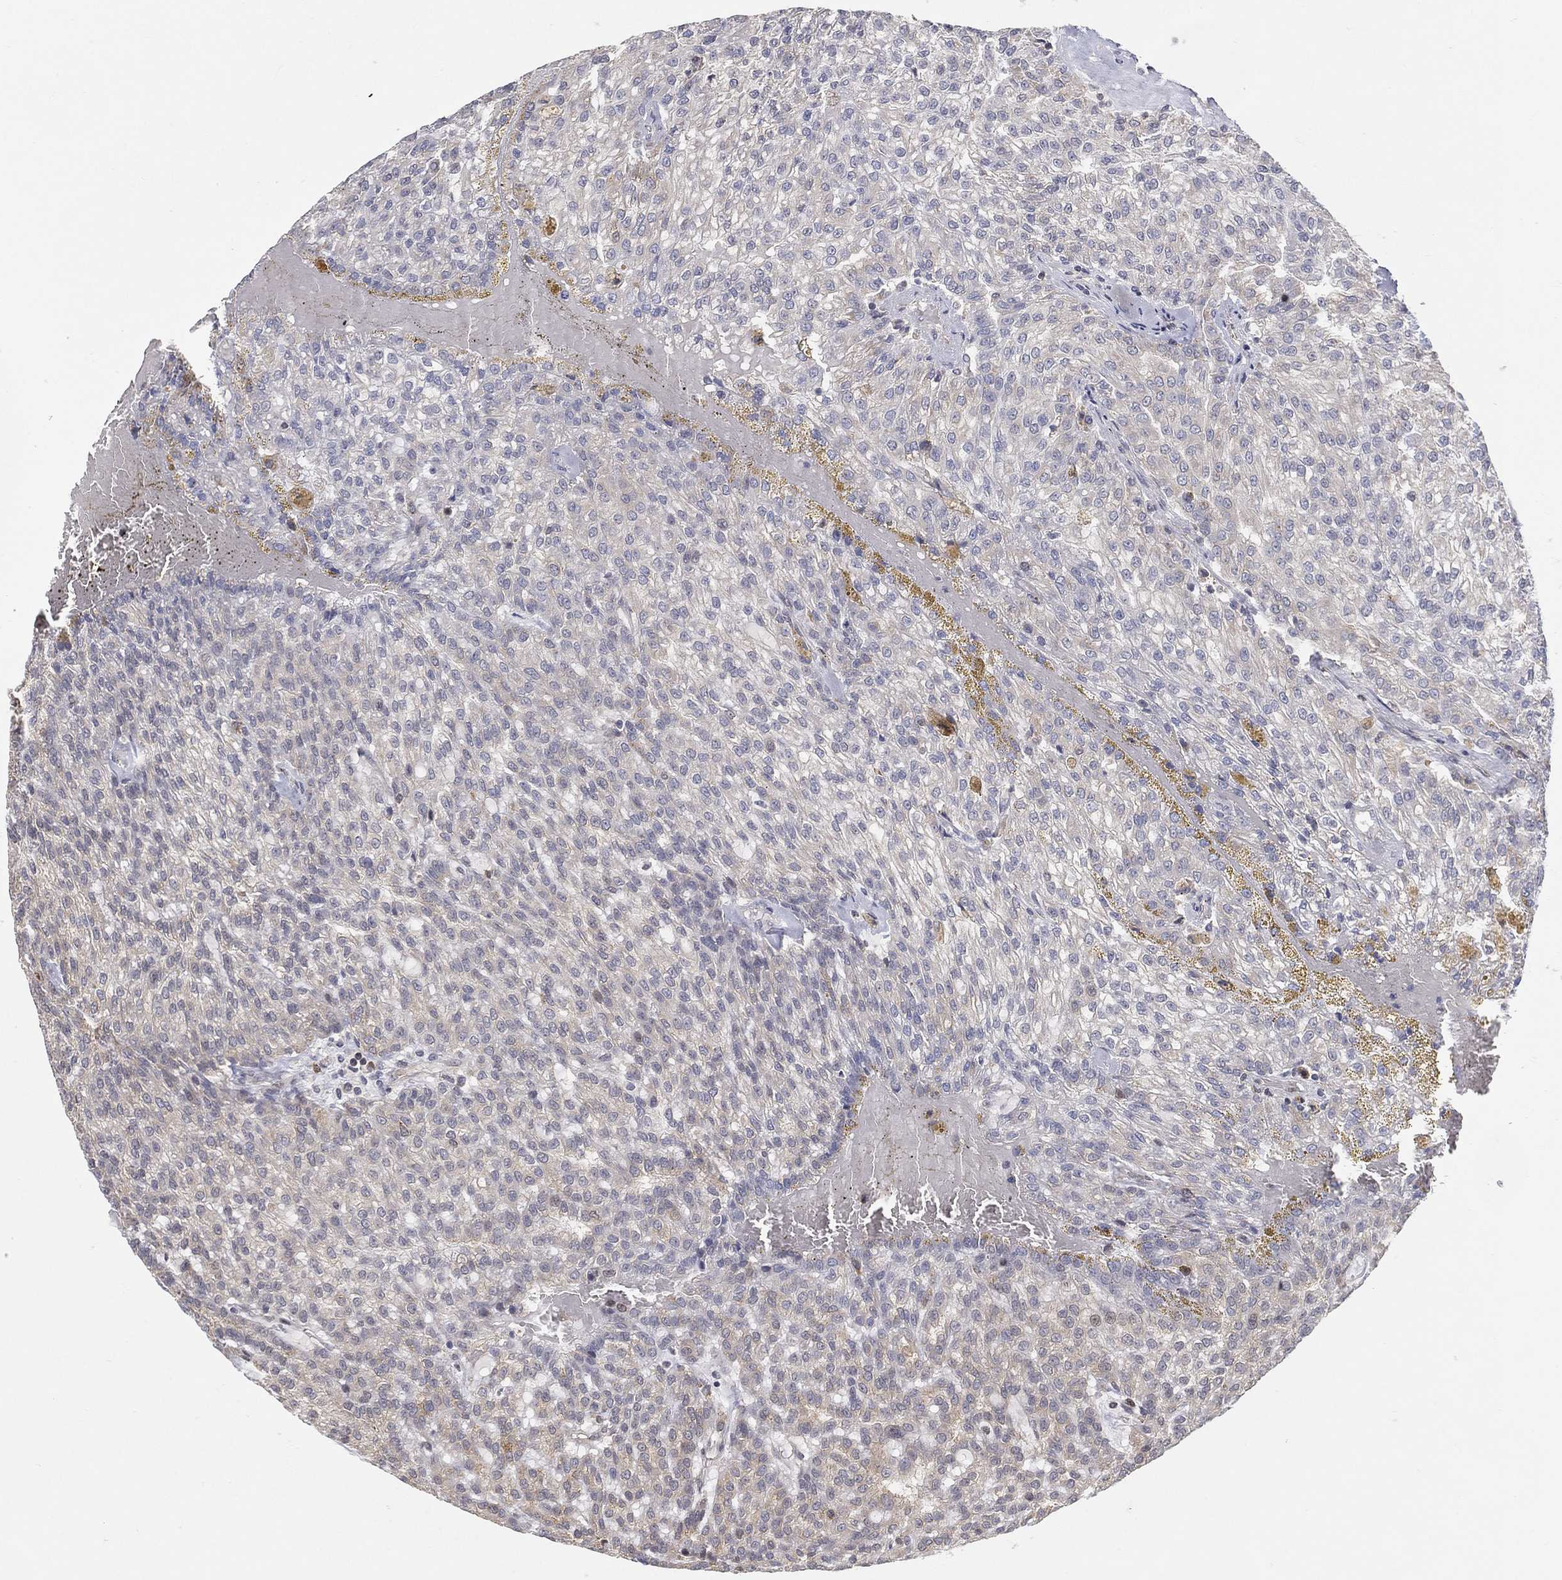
{"staining": {"intensity": "negative", "quantity": "none", "location": "none"}, "tissue": "renal cancer", "cell_type": "Tumor cells", "image_type": "cancer", "snomed": [{"axis": "morphology", "description": "Adenocarcinoma, NOS"}, {"axis": "topography", "description": "Kidney"}], "caption": "DAB (3,3'-diaminobenzidine) immunohistochemical staining of adenocarcinoma (renal) exhibits no significant expression in tumor cells.", "gene": "TMTC4", "patient": {"sex": "male", "age": 63}}